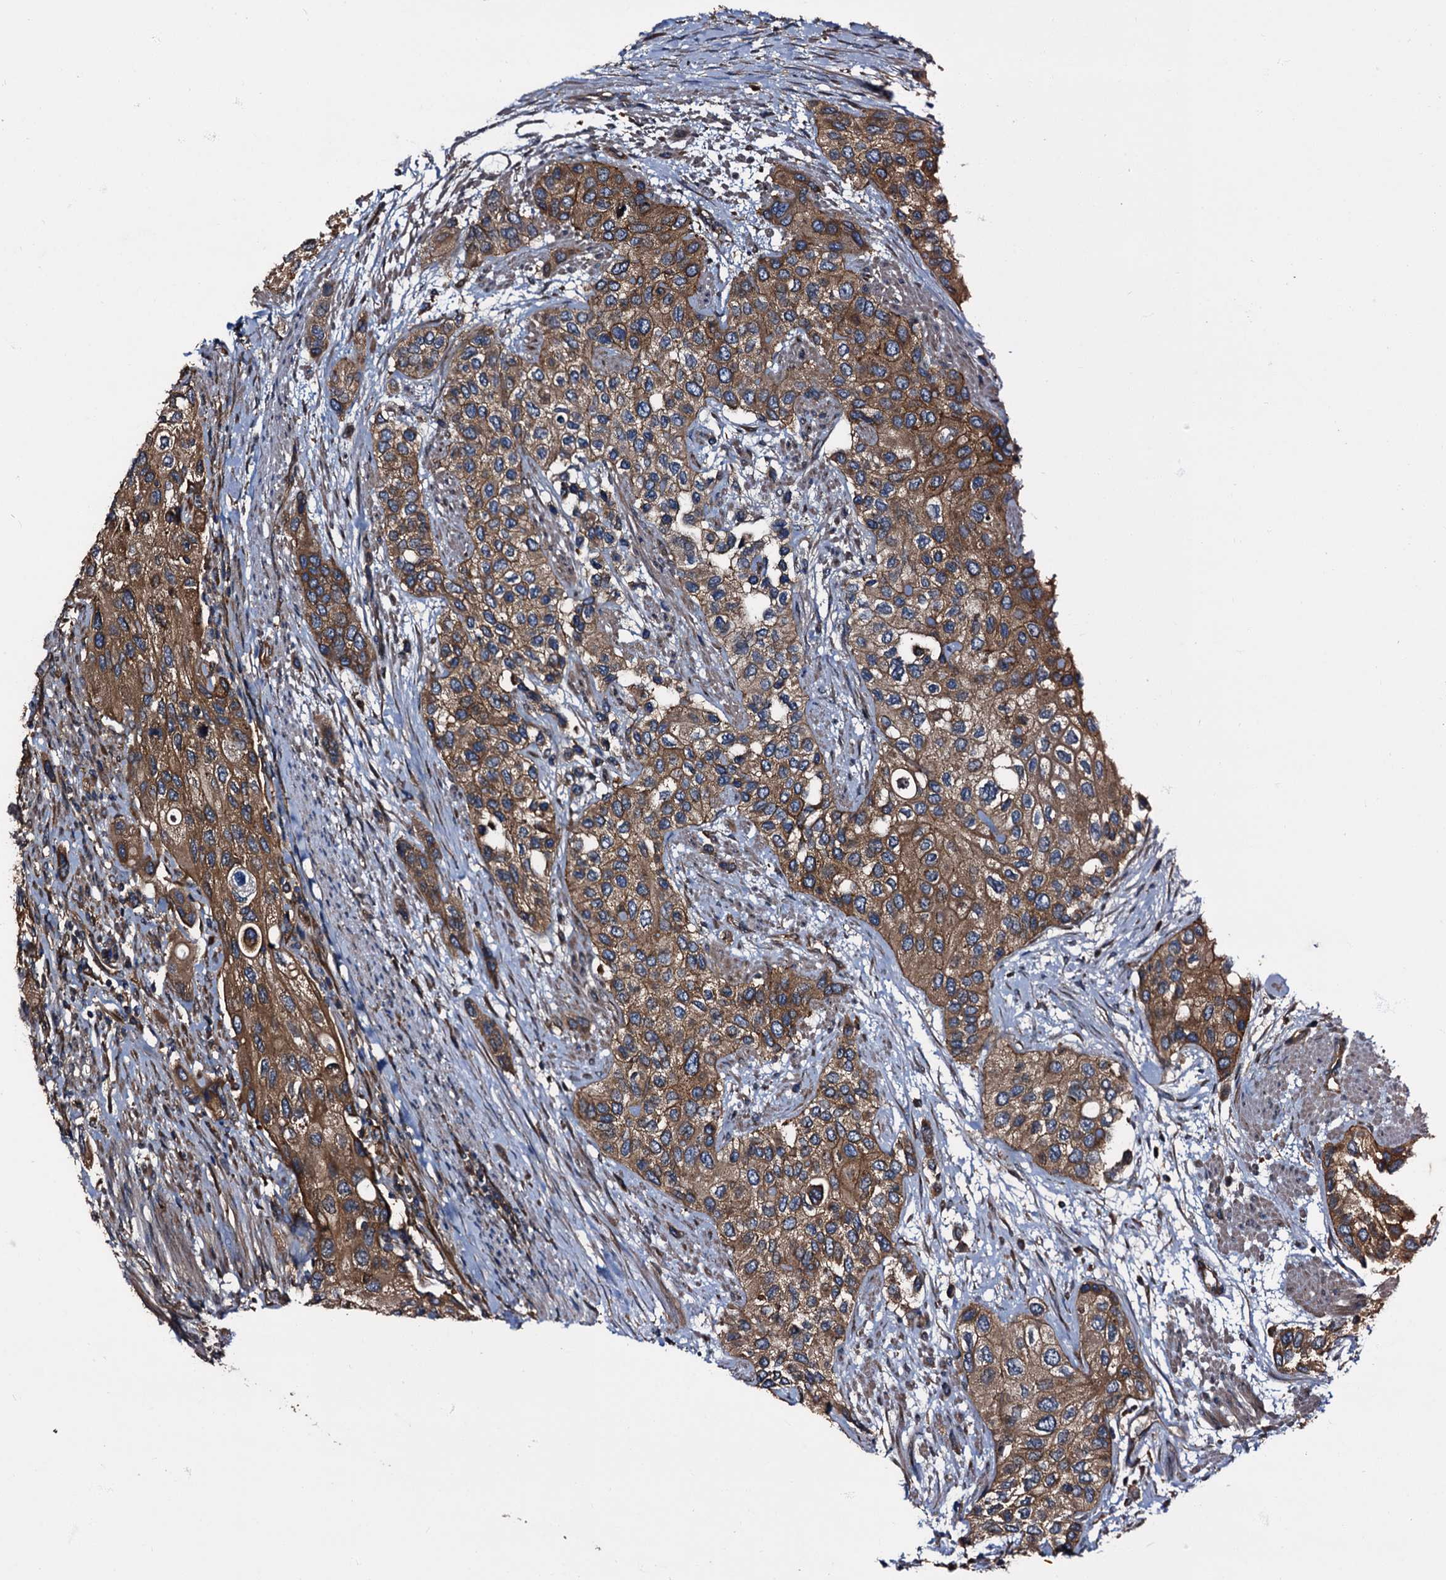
{"staining": {"intensity": "moderate", "quantity": ">75%", "location": "cytoplasmic/membranous"}, "tissue": "urothelial cancer", "cell_type": "Tumor cells", "image_type": "cancer", "snomed": [{"axis": "morphology", "description": "Normal tissue, NOS"}, {"axis": "morphology", "description": "Urothelial carcinoma, High grade"}, {"axis": "topography", "description": "Vascular tissue"}, {"axis": "topography", "description": "Urinary bladder"}], "caption": "Protein staining exhibits moderate cytoplasmic/membranous expression in about >75% of tumor cells in urothelial cancer. The protein of interest is shown in brown color, while the nuclei are stained blue.", "gene": "PEX5", "patient": {"sex": "female", "age": 56}}